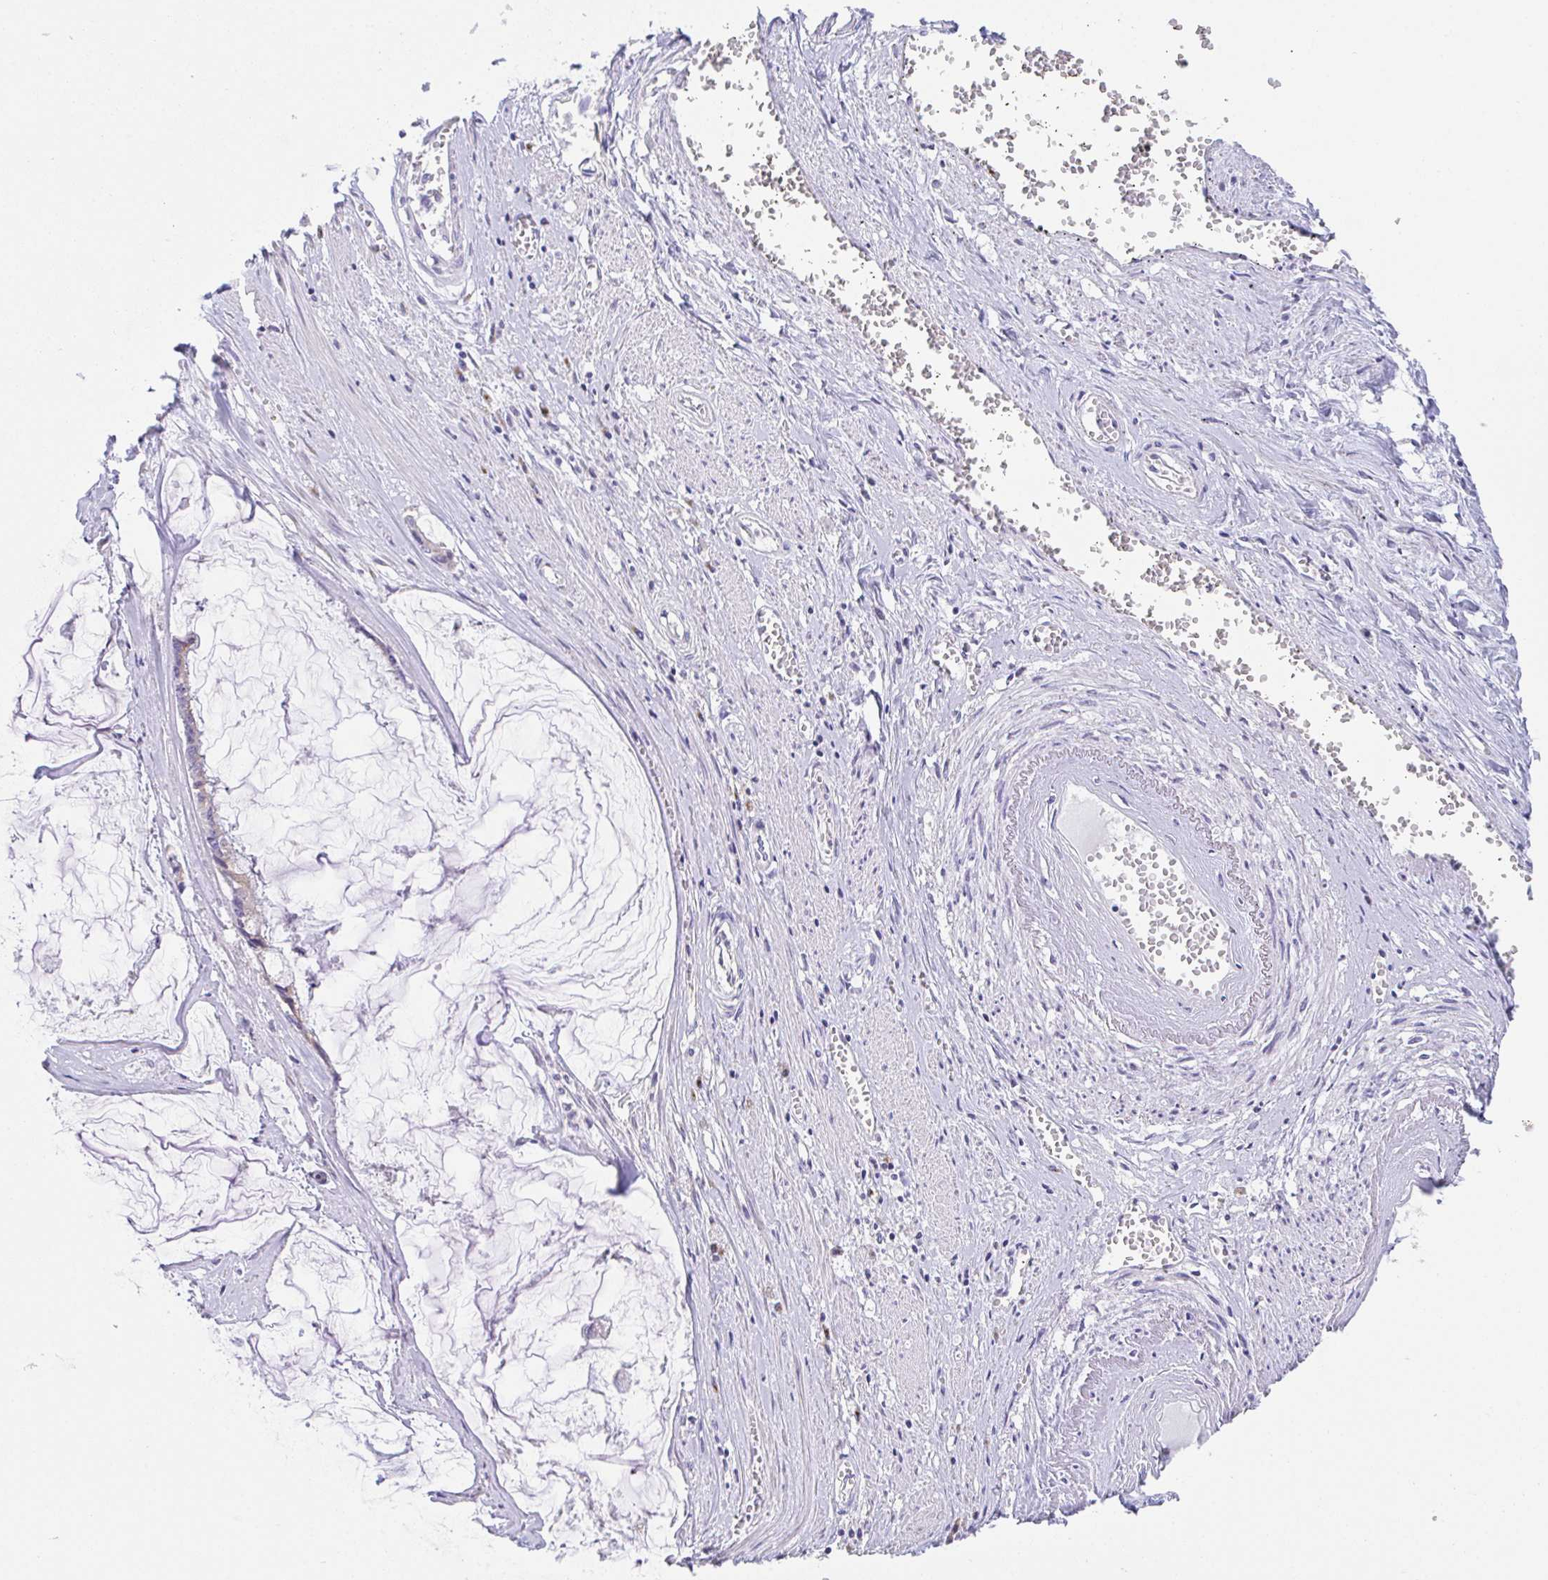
{"staining": {"intensity": "negative", "quantity": "none", "location": "none"}, "tissue": "ovarian cancer", "cell_type": "Tumor cells", "image_type": "cancer", "snomed": [{"axis": "morphology", "description": "Cystadenocarcinoma, mucinous, NOS"}, {"axis": "topography", "description": "Ovary"}], "caption": "A high-resolution histopathology image shows immunohistochemistry (IHC) staining of ovarian cancer, which shows no significant positivity in tumor cells.", "gene": "MIA3", "patient": {"sex": "female", "age": 90}}